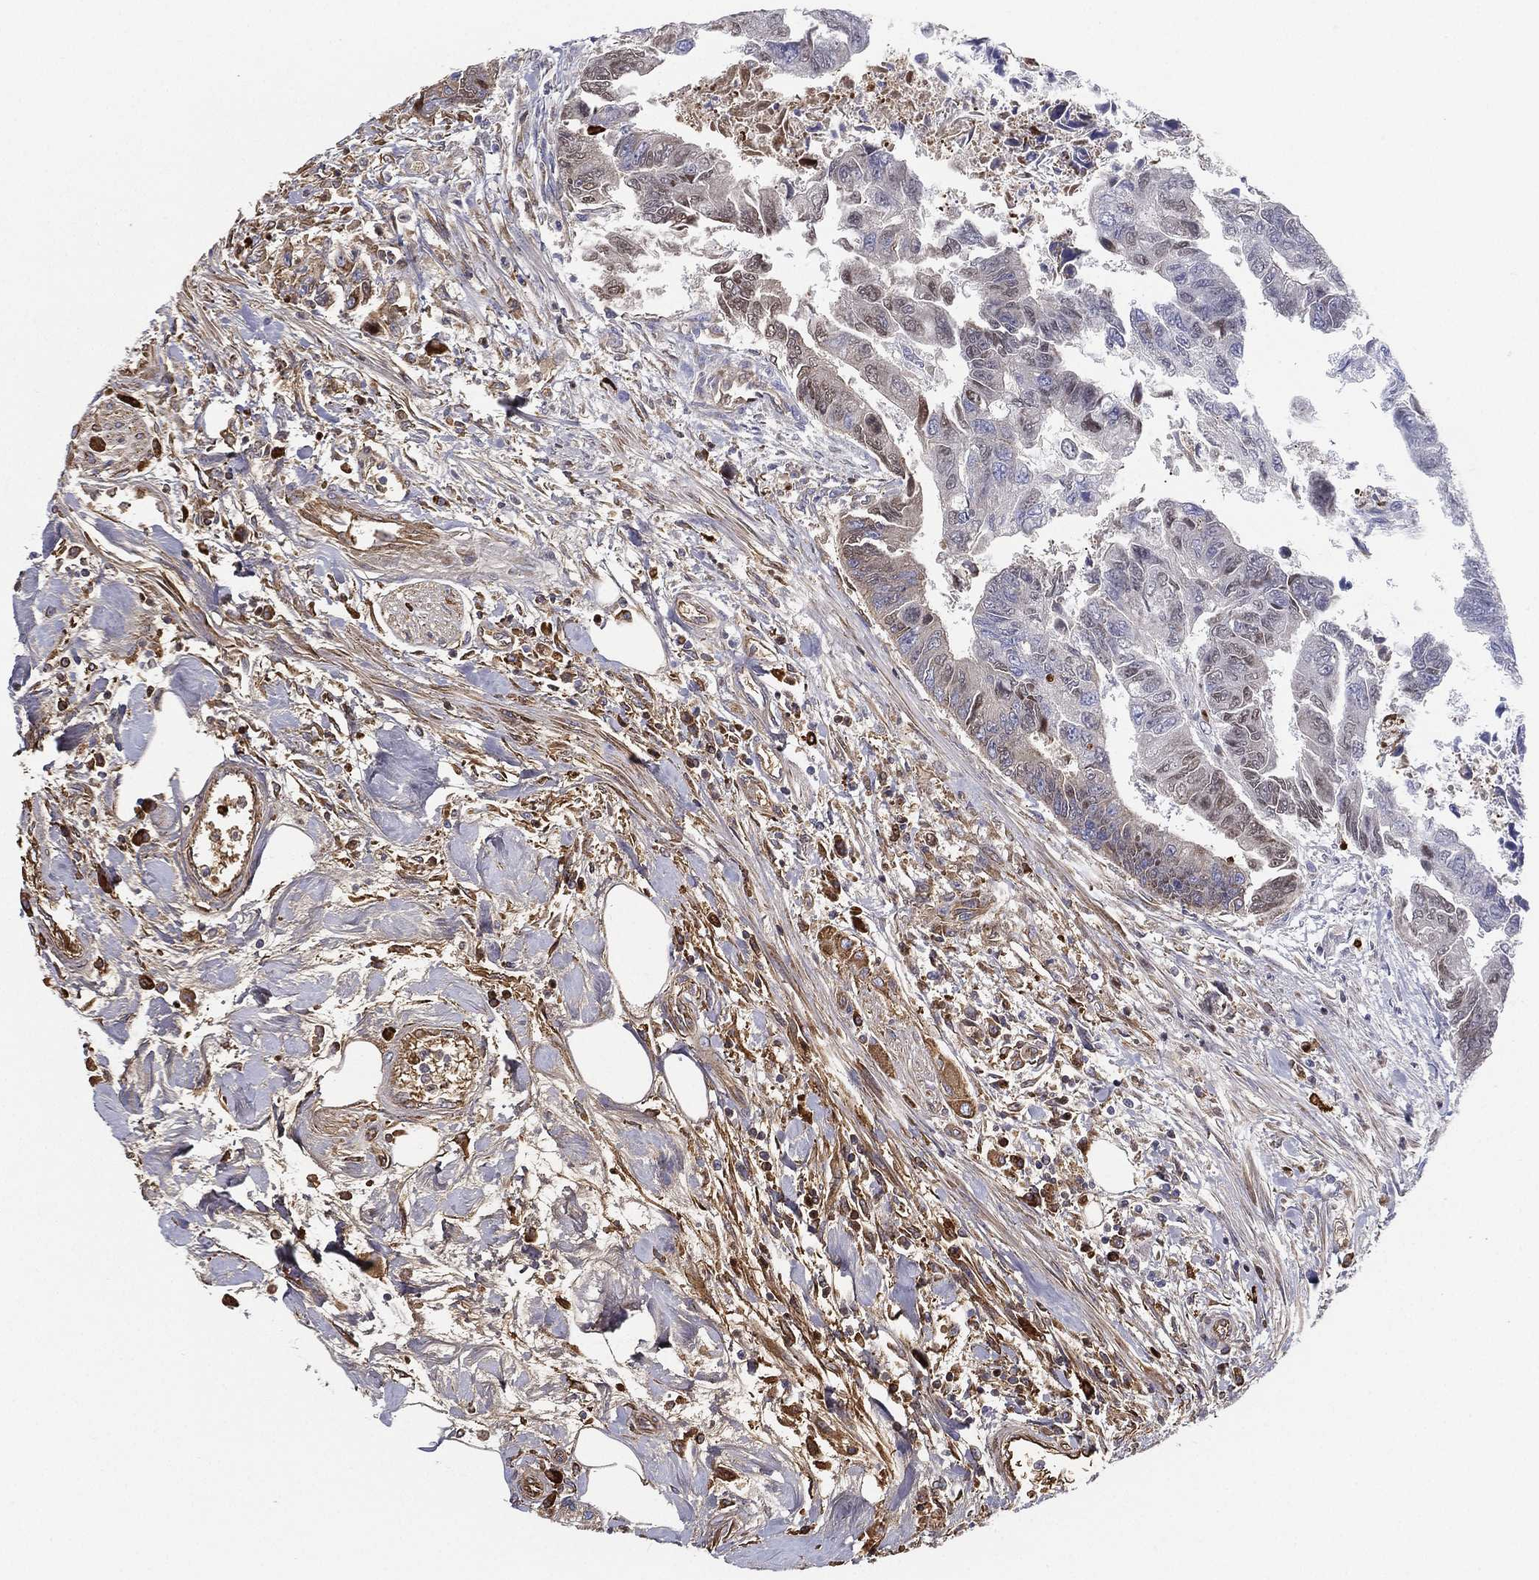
{"staining": {"intensity": "weak", "quantity": "<25%", "location": "nuclear"}, "tissue": "colorectal cancer", "cell_type": "Tumor cells", "image_type": "cancer", "snomed": [{"axis": "morphology", "description": "Adenocarcinoma, NOS"}, {"axis": "topography", "description": "Colon"}], "caption": "Tumor cells are negative for brown protein staining in colorectal cancer (adenocarcinoma). Brightfield microscopy of IHC stained with DAB (brown) and hematoxylin (blue), captured at high magnification.", "gene": "IFNB1", "patient": {"sex": "female", "age": 65}}